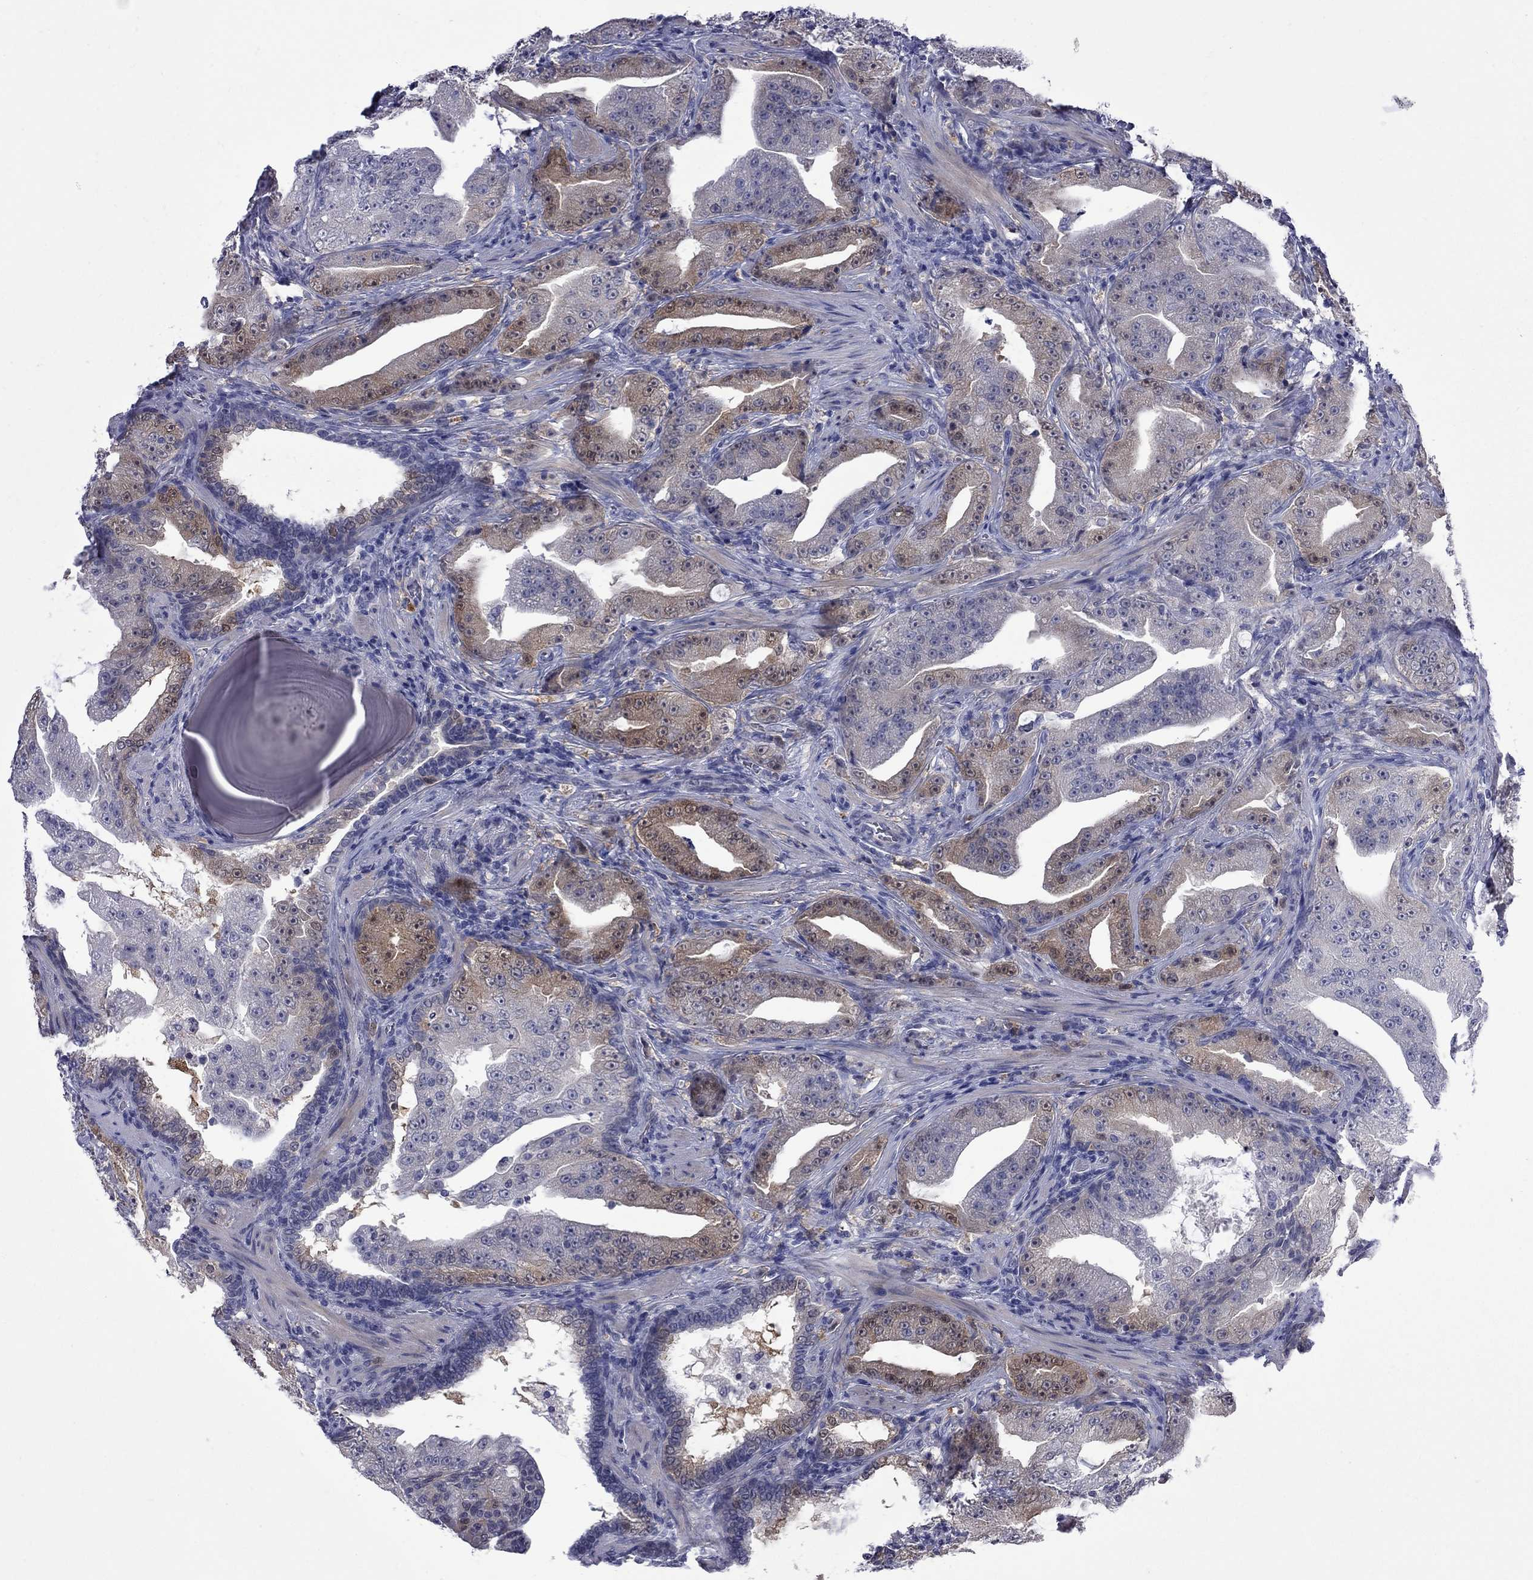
{"staining": {"intensity": "moderate", "quantity": "25%-75%", "location": "cytoplasmic/membranous"}, "tissue": "prostate cancer", "cell_type": "Tumor cells", "image_type": "cancer", "snomed": [{"axis": "morphology", "description": "Adenocarcinoma, Low grade"}, {"axis": "topography", "description": "Prostate"}], "caption": "Tumor cells reveal medium levels of moderate cytoplasmic/membranous positivity in about 25%-75% of cells in prostate adenocarcinoma (low-grade). The protein is stained brown, and the nuclei are stained in blue (DAB IHC with brightfield microscopy, high magnification).", "gene": "CTNNBIP1", "patient": {"sex": "male", "age": 62}}